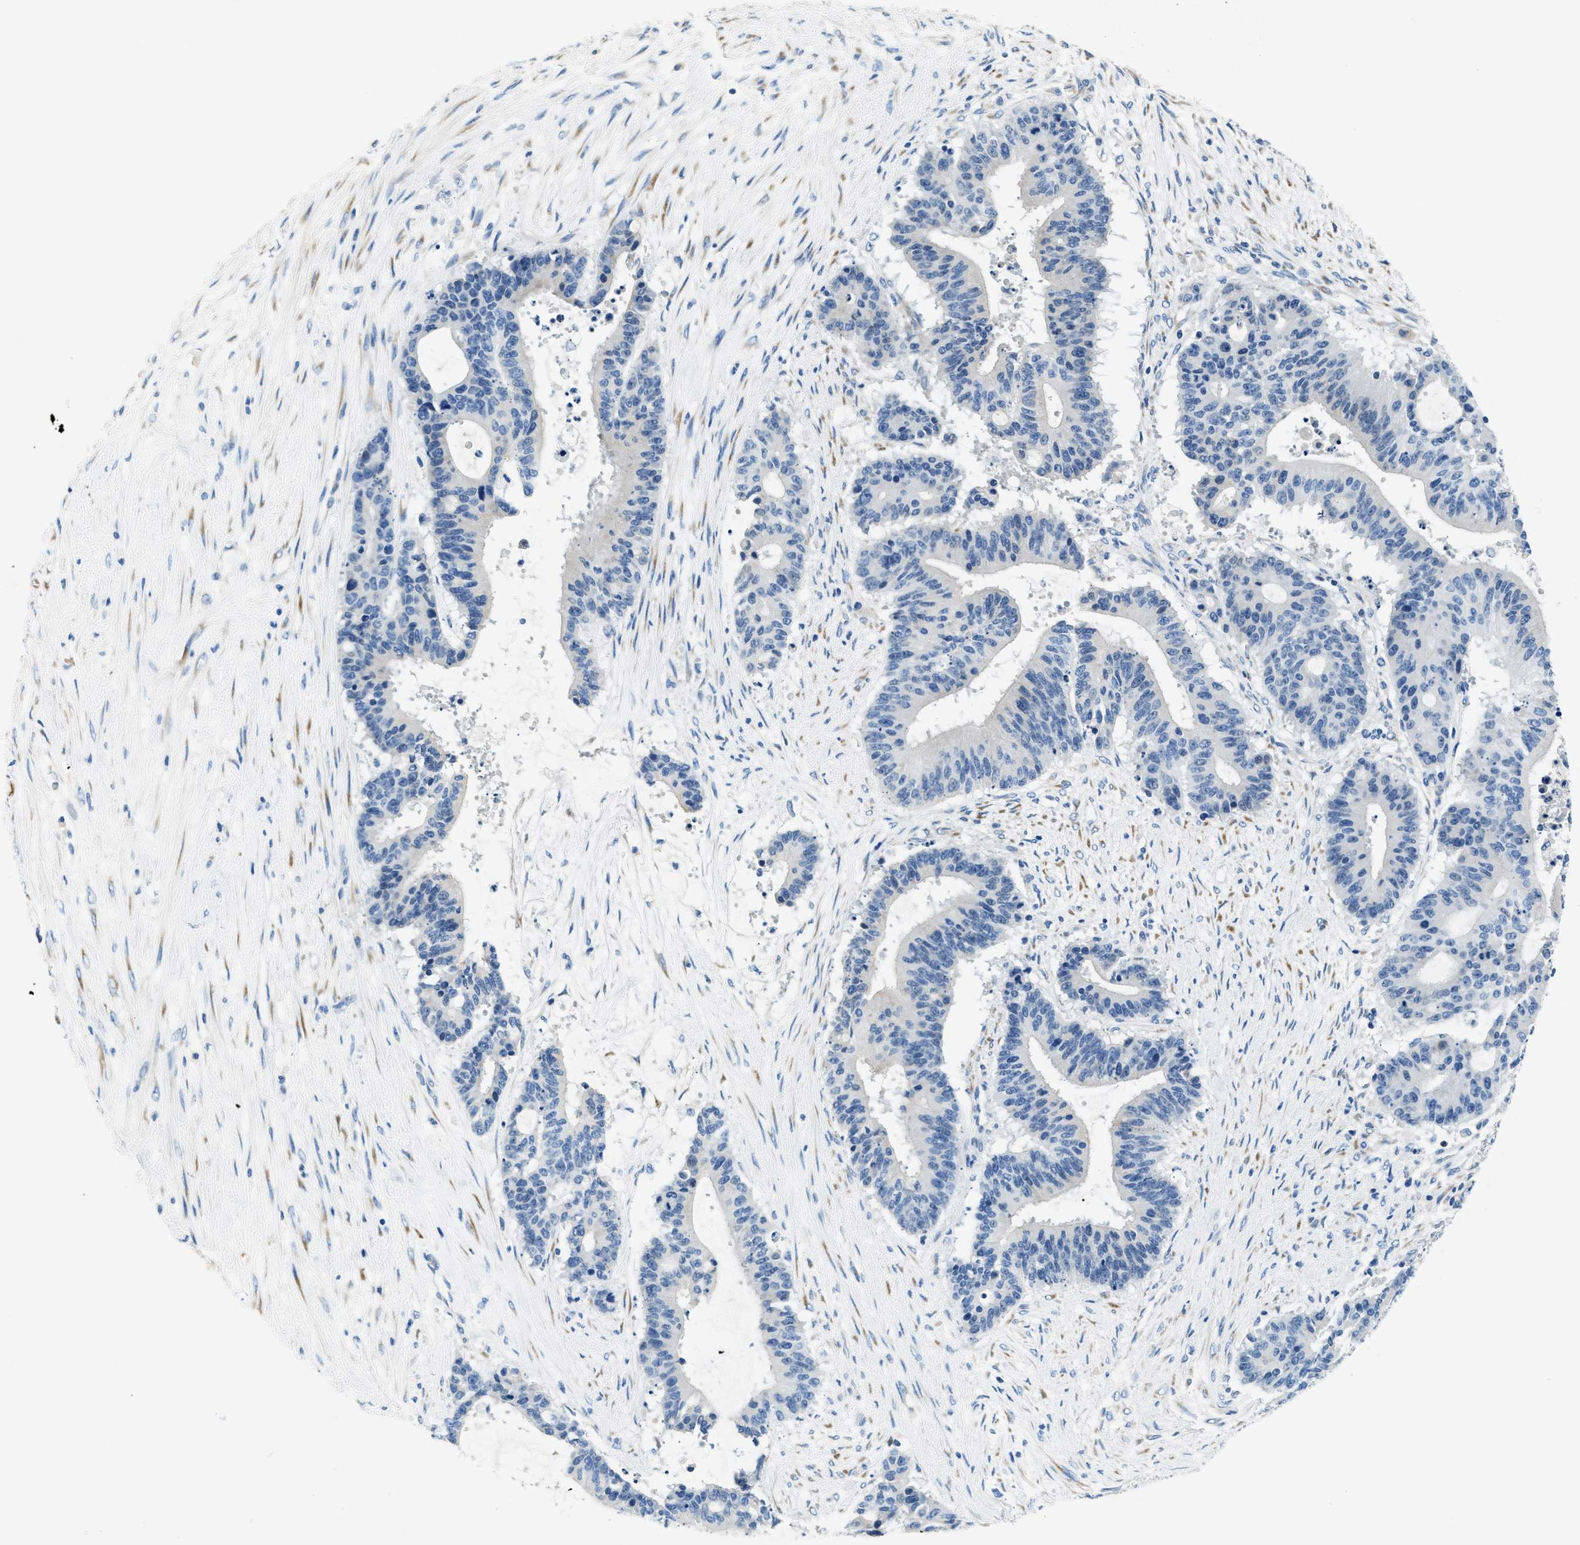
{"staining": {"intensity": "negative", "quantity": "none", "location": "none"}, "tissue": "liver cancer", "cell_type": "Tumor cells", "image_type": "cancer", "snomed": [{"axis": "morphology", "description": "Cholangiocarcinoma"}, {"axis": "topography", "description": "Liver"}], "caption": "Liver cancer was stained to show a protein in brown. There is no significant staining in tumor cells. (Stains: DAB IHC with hematoxylin counter stain, Microscopy: brightfield microscopy at high magnification).", "gene": "CLDN18", "patient": {"sex": "female", "age": 73}}